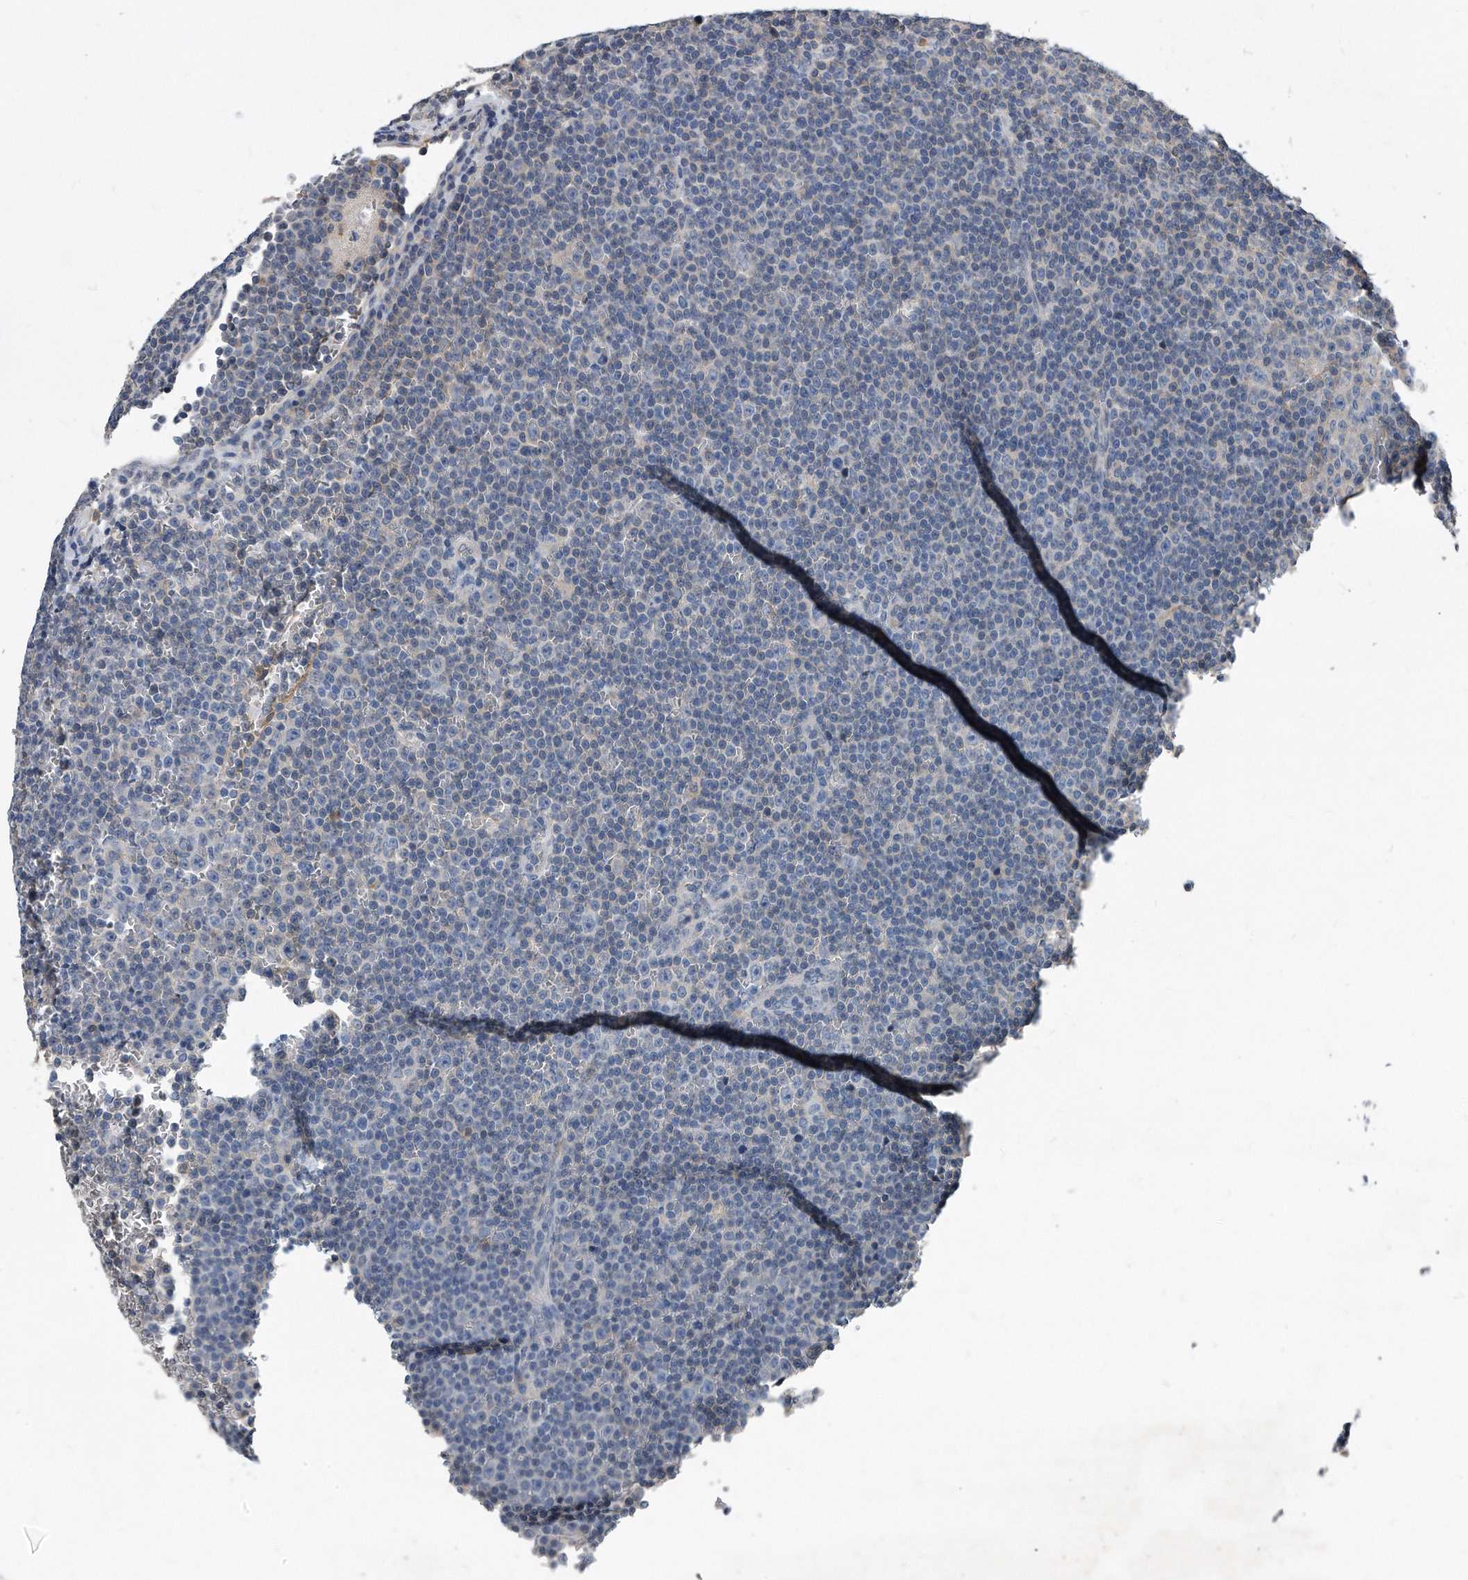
{"staining": {"intensity": "negative", "quantity": "none", "location": "none"}, "tissue": "lymphoma", "cell_type": "Tumor cells", "image_type": "cancer", "snomed": [{"axis": "morphology", "description": "Malignant lymphoma, non-Hodgkin's type, Low grade"}, {"axis": "topography", "description": "Lymph node"}], "caption": "This is an immunohistochemistry micrograph of human malignant lymphoma, non-Hodgkin's type (low-grade). There is no staining in tumor cells.", "gene": "HOMER3", "patient": {"sex": "female", "age": 67}}